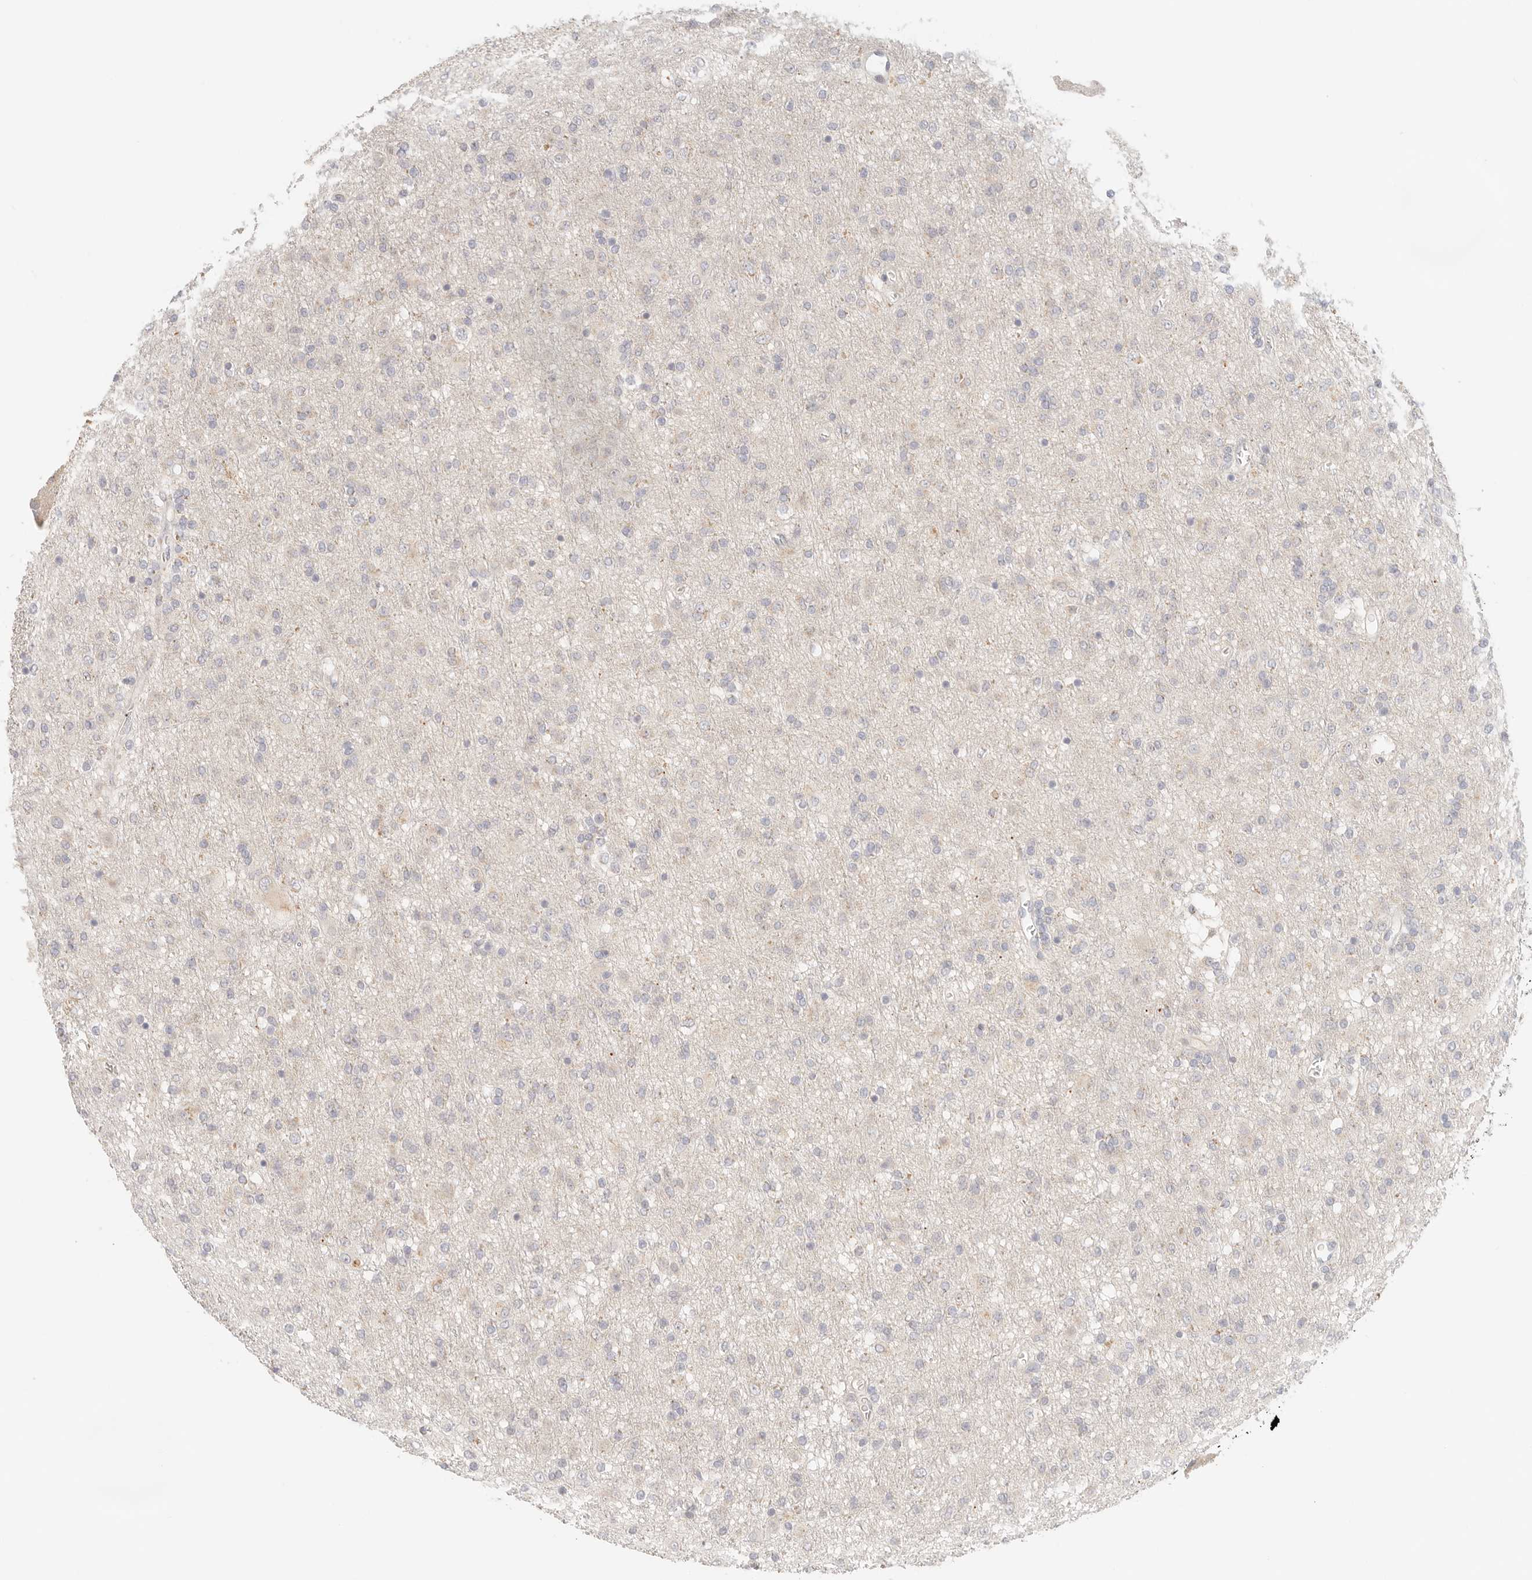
{"staining": {"intensity": "negative", "quantity": "none", "location": "none"}, "tissue": "glioma", "cell_type": "Tumor cells", "image_type": "cancer", "snomed": [{"axis": "morphology", "description": "Glioma, malignant, Low grade"}, {"axis": "topography", "description": "Brain"}], "caption": "There is no significant positivity in tumor cells of glioma.", "gene": "SPHK1", "patient": {"sex": "male", "age": 65}}